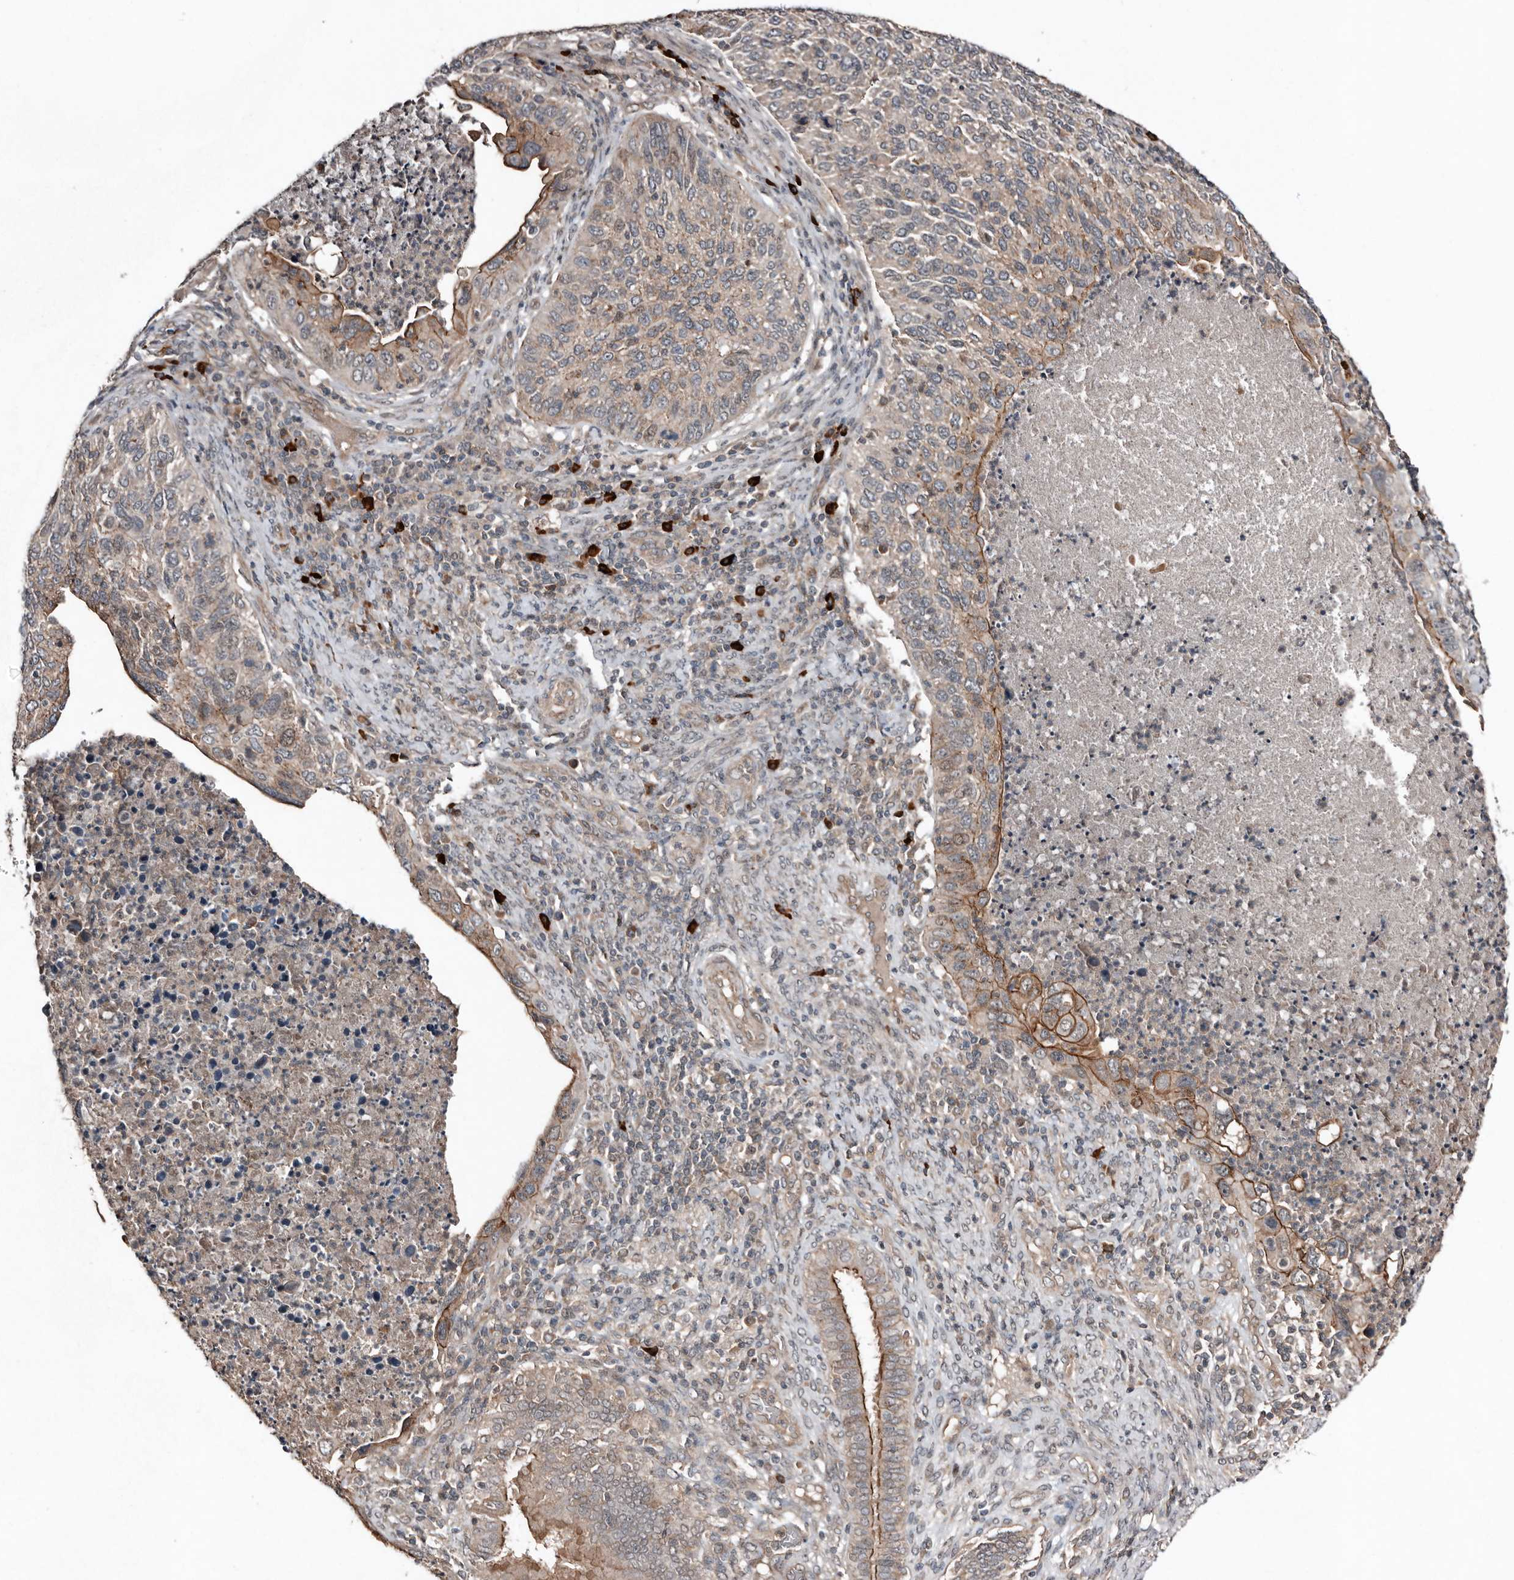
{"staining": {"intensity": "moderate", "quantity": "25%-75%", "location": "cytoplasmic/membranous"}, "tissue": "cervical cancer", "cell_type": "Tumor cells", "image_type": "cancer", "snomed": [{"axis": "morphology", "description": "Squamous cell carcinoma, NOS"}, {"axis": "topography", "description": "Cervix"}], "caption": "Human cervical squamous cell carcinoma stained with a protein marker demonstrates moderate staining in tumor cells.", "gene": "TEAD3", "patient": {"sex": "female", "age": 38}}